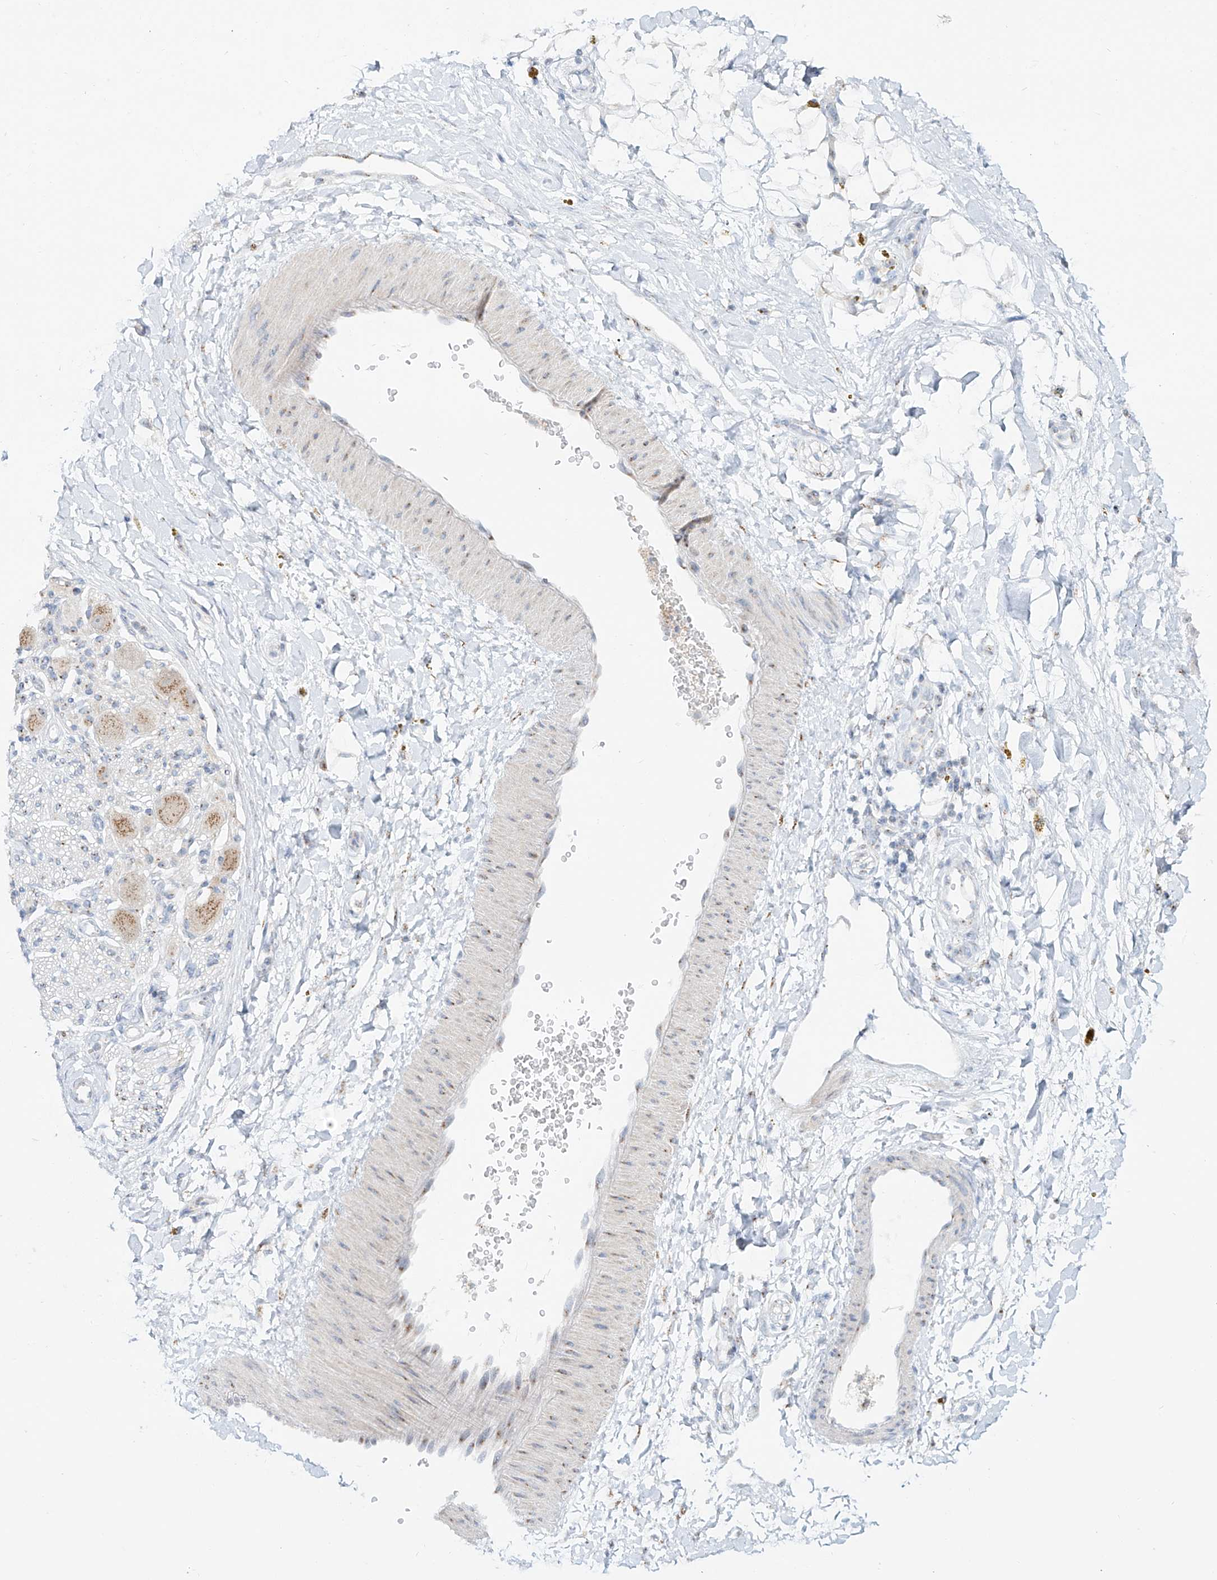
{"staining": {"intensity": "negative", "quantity": "none", "location": "none"}, "tissue": "adipose tissue", "cell_type": "Adipocytes", "image_type": "normal", "snomed": [{"axis": "morphology", "description": "Normal tissue, NOS"}, {"axis": "topography", "description": "Kidney"}, {"axis": "topography", "description": "Peripheral nerve tissue"}], "caption": "Adipocytes are negative for protein expression in normal human adipose tissue. Brightfield microscopy of immunohistochemistry (IHC) stained with DAB (brown) and hematoxylin (blue), captured at high magnification.", "gene": "BSDC1", "patient": {"sex": "male", "age": 7}}